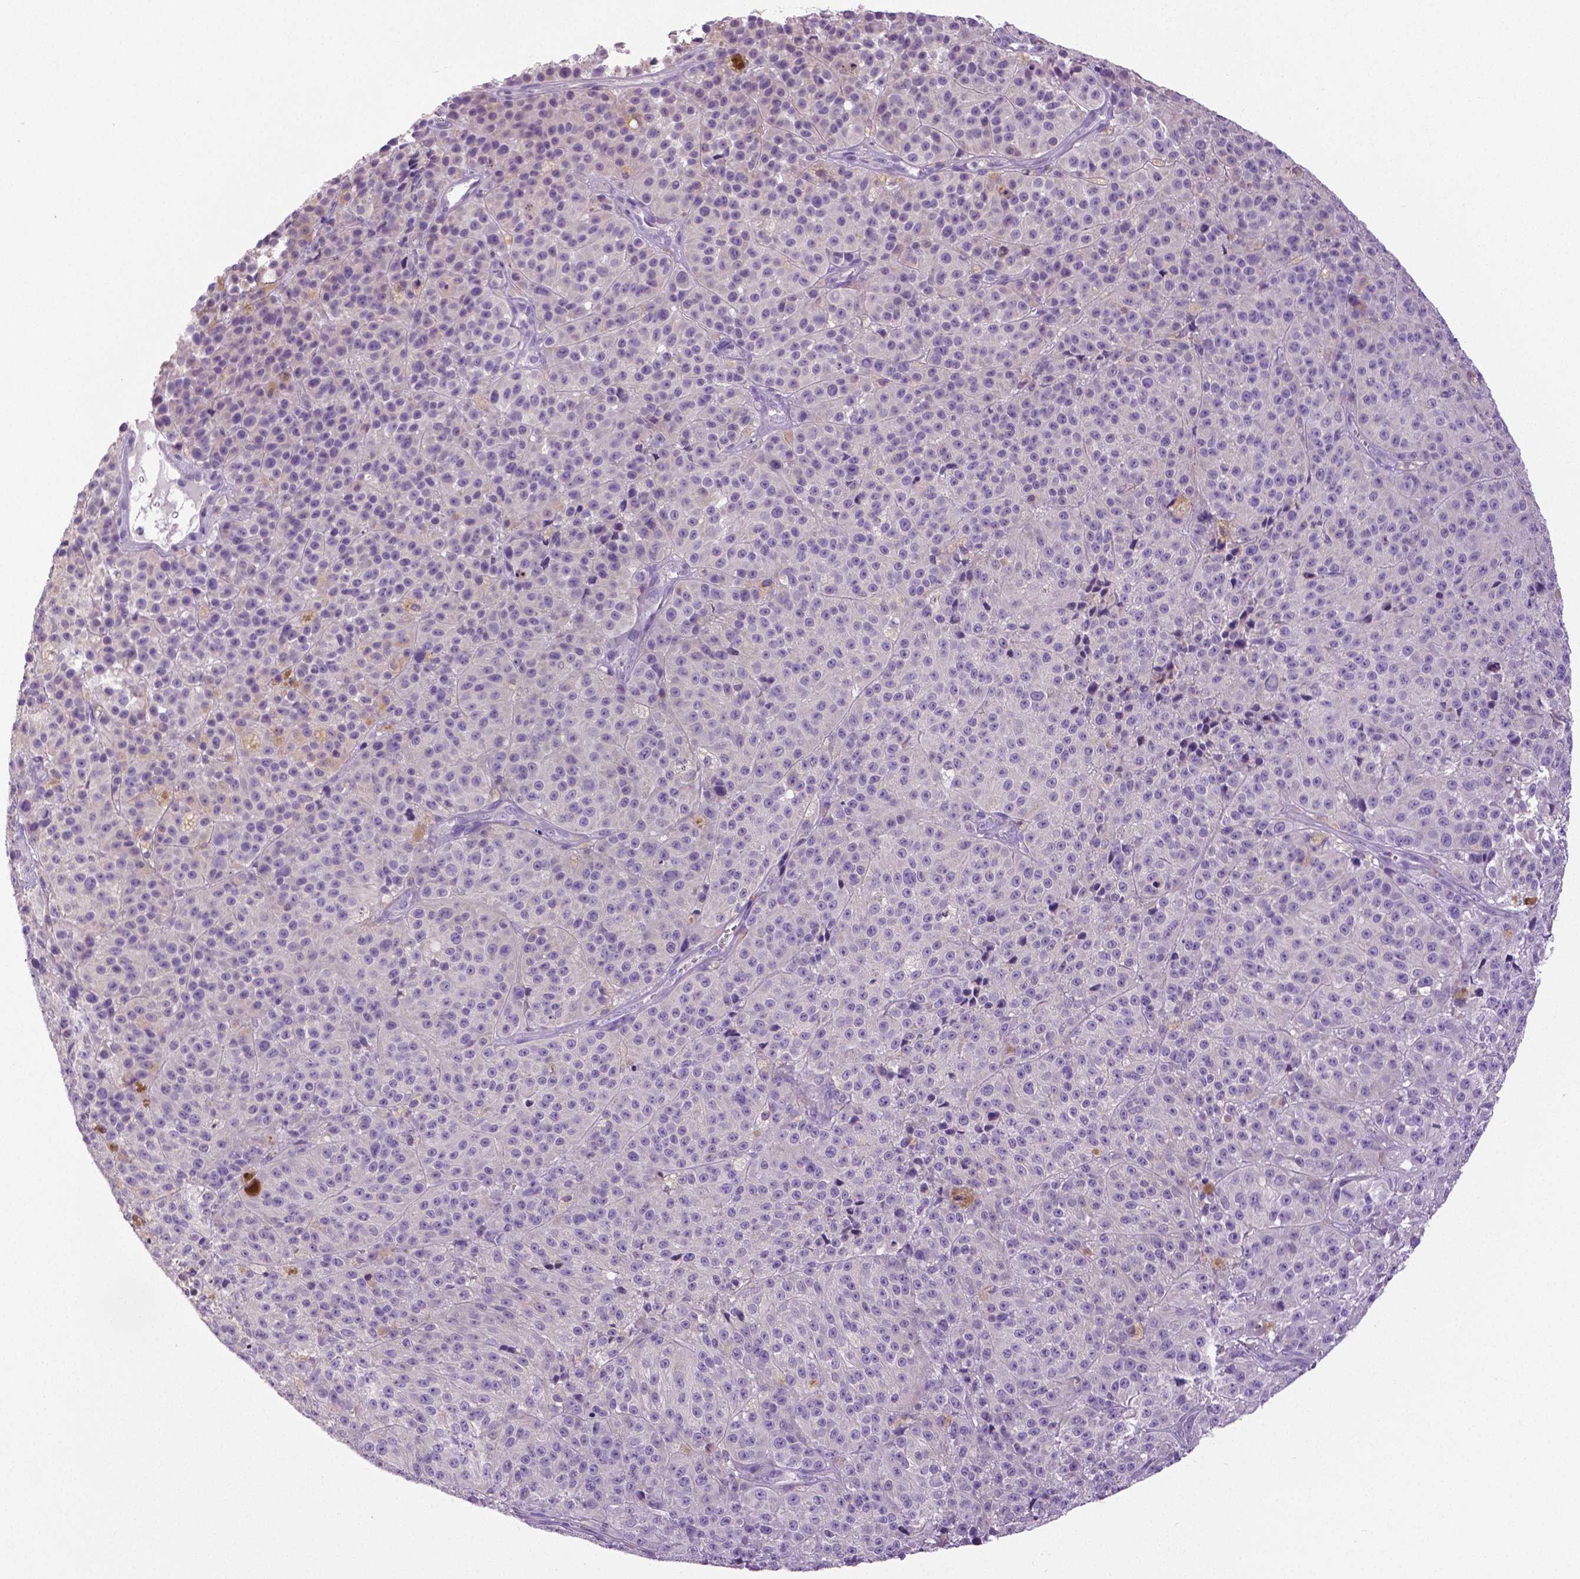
{"staining": {"intensity": "negative", "quantity": "none", "location": "none"}, "tissue": "melanoma", "cell_type": "Tumor cells", "image_type": "cancer", "snomed": [{"axis": "morphology", "description": "Malignant melanoma, NOS"}, {"axis": "topography", "description": "Skin"}], "caption": "A micrograph of human malignant melanoma is negative for staining in tumor cells.", "gene": "DNAH12", "patient": {"sex": "female", "age": 58}}